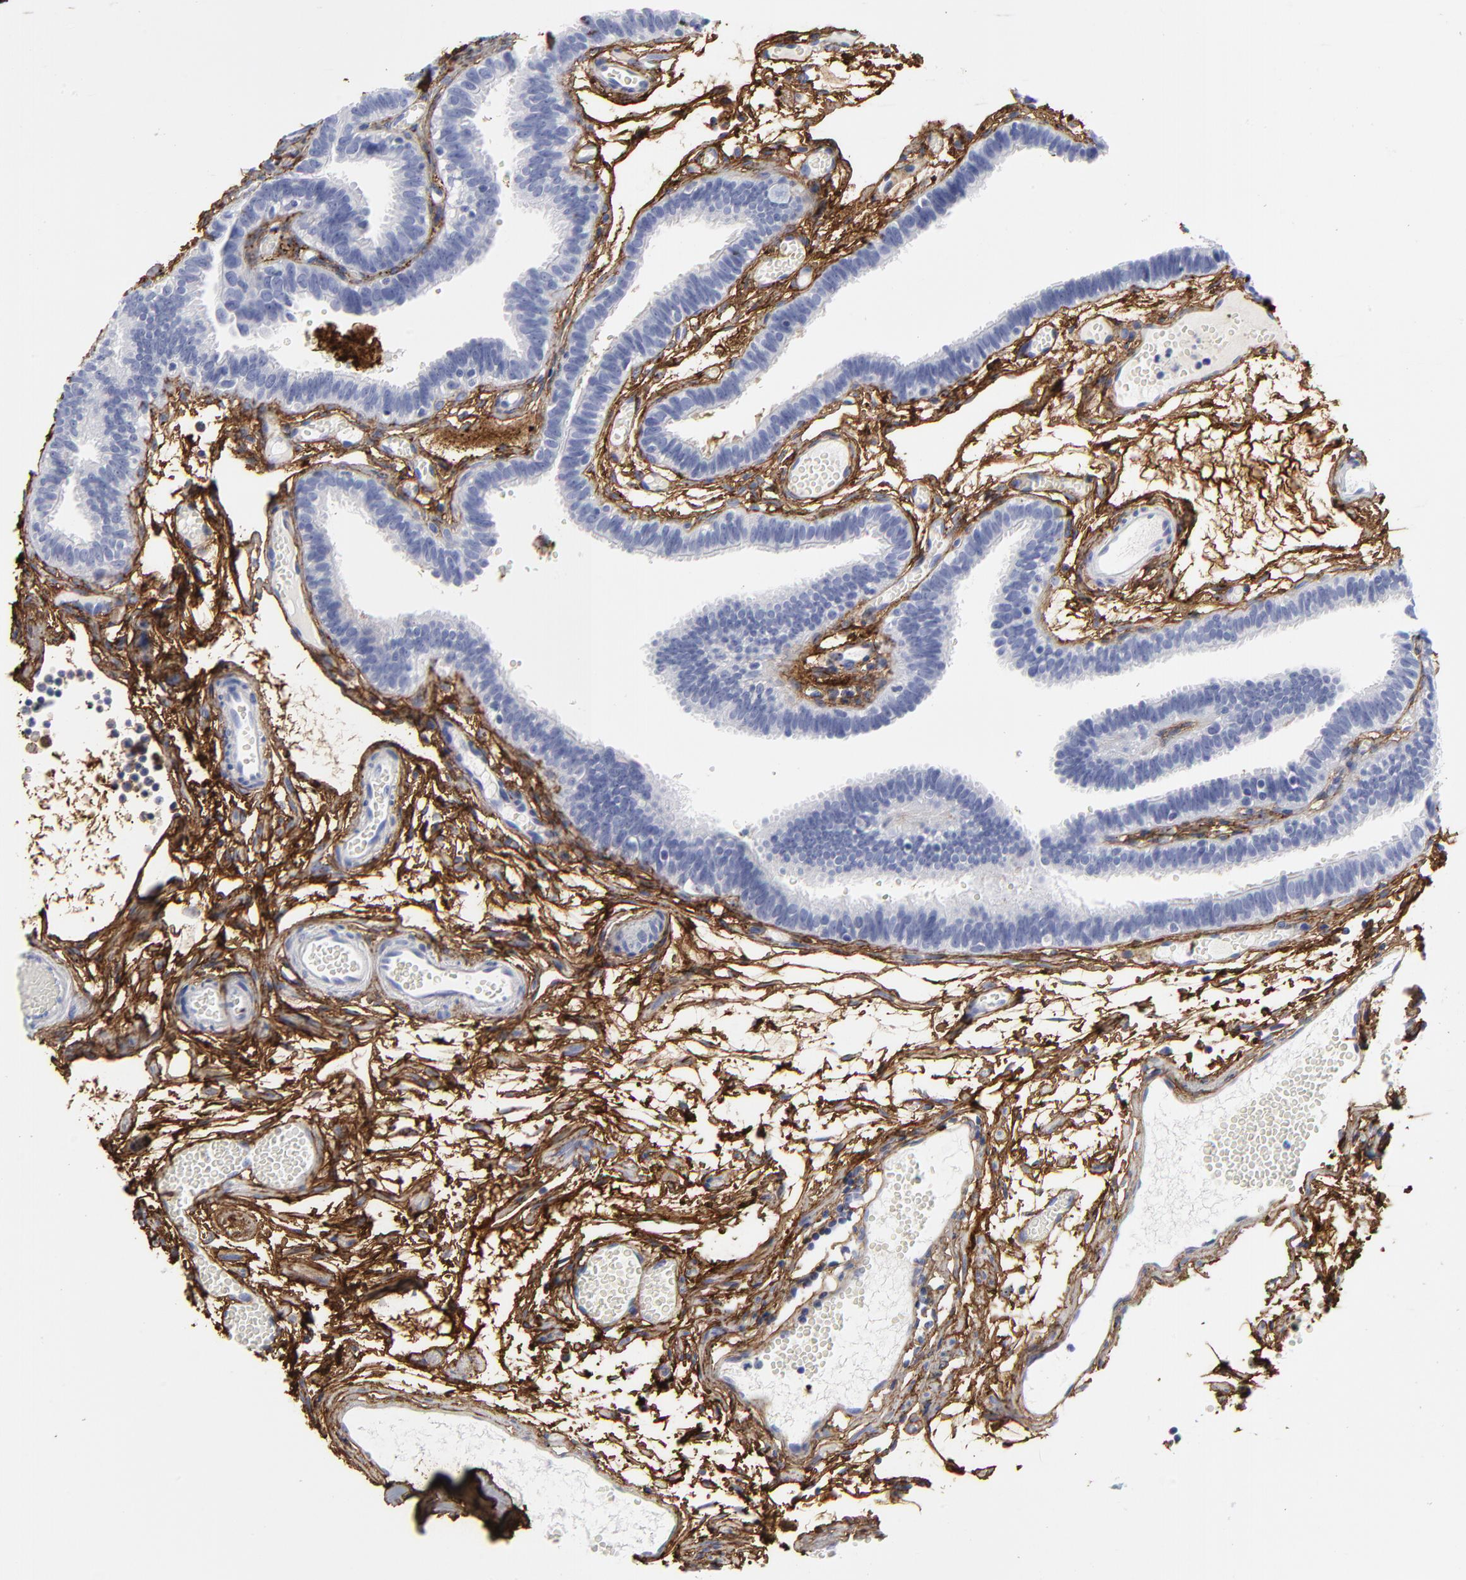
{"staining": {"intensity": "negative", "quantity": "none", "location": "none"}, "tissue": "fallopian tube", "cell_type": "Glandular cells", "image_type": "normal", "snomed": [{"axis": "morphology", "description": "Normal tissue, NOS"}, {"axis": "topography", "description": "Fallopian tube"}], "caption": "Immunohistochemistry (IHC) micrograph of unremarkable fallopian tube: human fallopian tube stained with DAB displays no significant protein expression in glandular cells.", "gene": "DCN", "patient": {"sex": "female", "age": 29}}